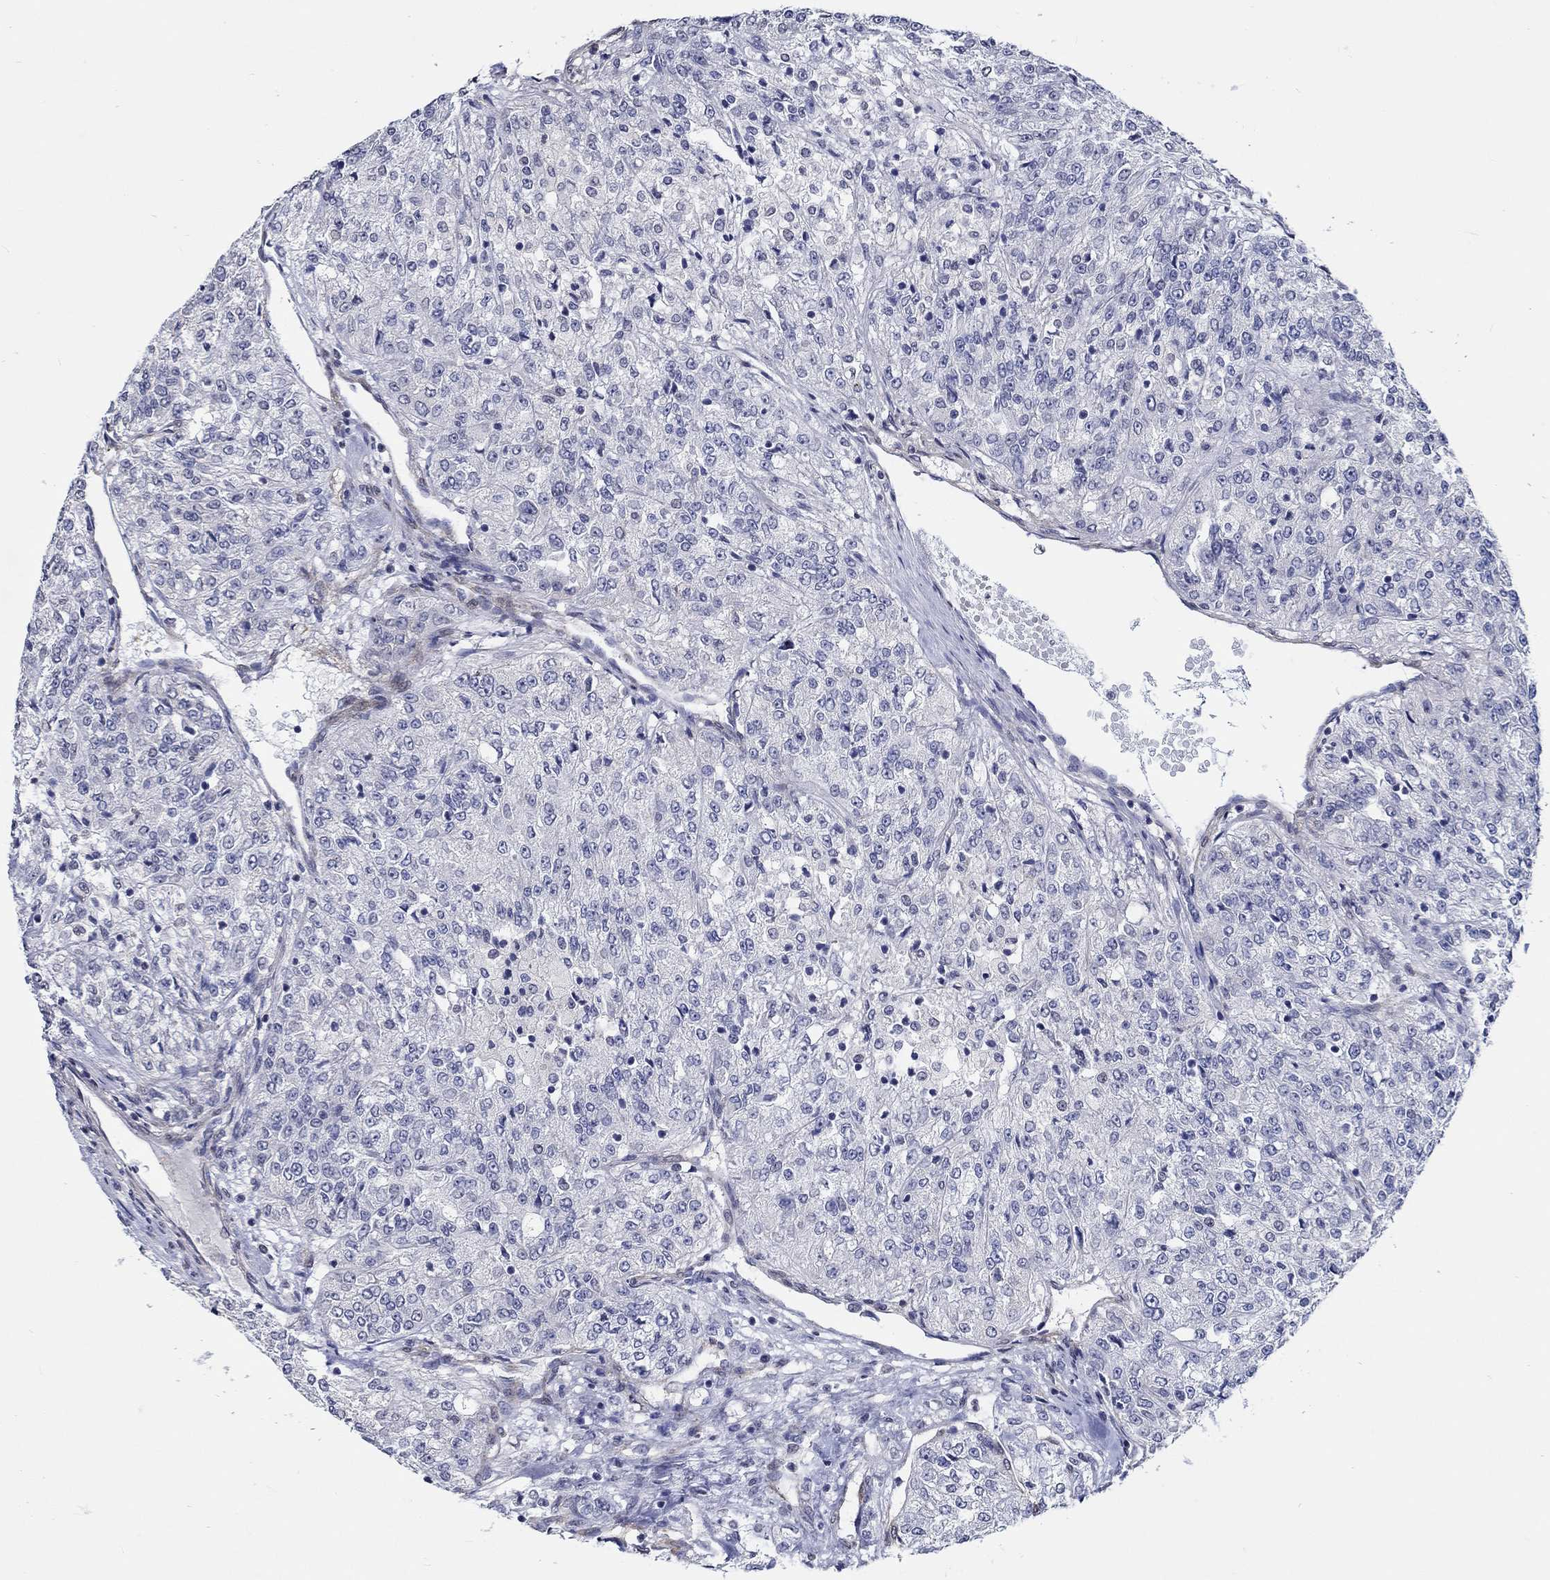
{"staining": {"intensity": "negative", "quantity": "none", "location": "none"}, "tissue": "renal cancer", "cell_type": "Tumor cells", "image_type": "cancer", "snomed": [{"axis": "morphology", "description": "Adenocarcinoma, NOS"}, {"axis": "topography", "description": "Kidney"}], "caption": "Tumor cells show no significant expression in renal cancer (adenocarcinoma).", "gene": "PDE1B", "patient": {"sex": "female", "age": 63}}